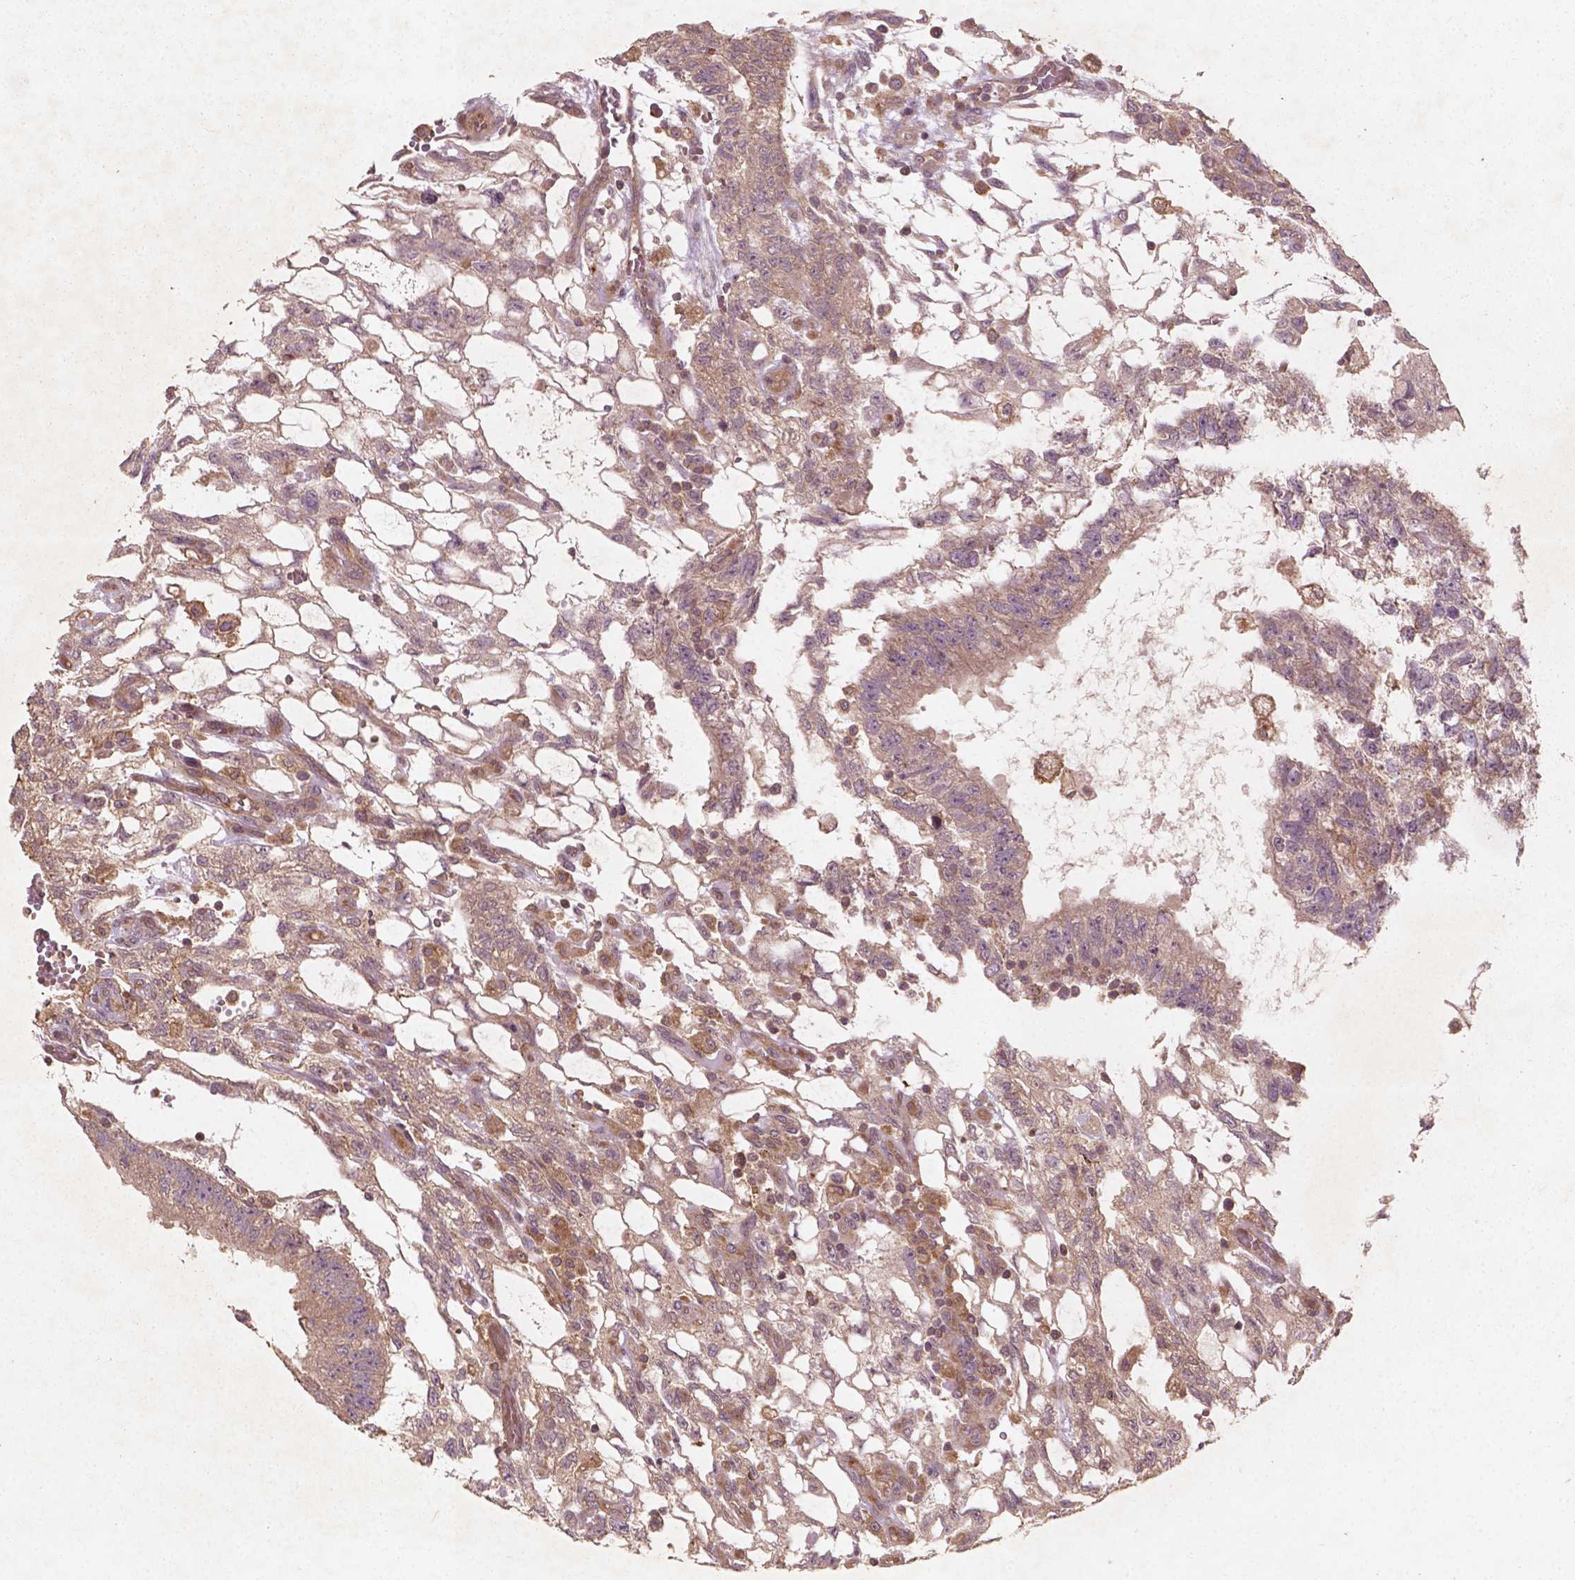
{"staining": {"intensity": "weak", "quantity": ">75%", "location": "cytoplasmic/membranous"}, "tissue": "testis cancer", "cell_type": "Tumor cells", "image_type": "cancer", "snomed": [{"axis": "morphology", "description": "Carcinoma, Embryonal, NOS"}, {"axis": "topography", "description": "Testis"}], "caption": "An IHC image of tumor tissue is shown. Protein staining in brown labels weak cytoplasmic/membranous positivity in embryonal carcinoma (testis) within tumor cells. The protein of interest is shown in brown color, while the nuclei are stained blue.", "gene": "CYFIP2", "patient": {"sex": "male", "age": 32}}